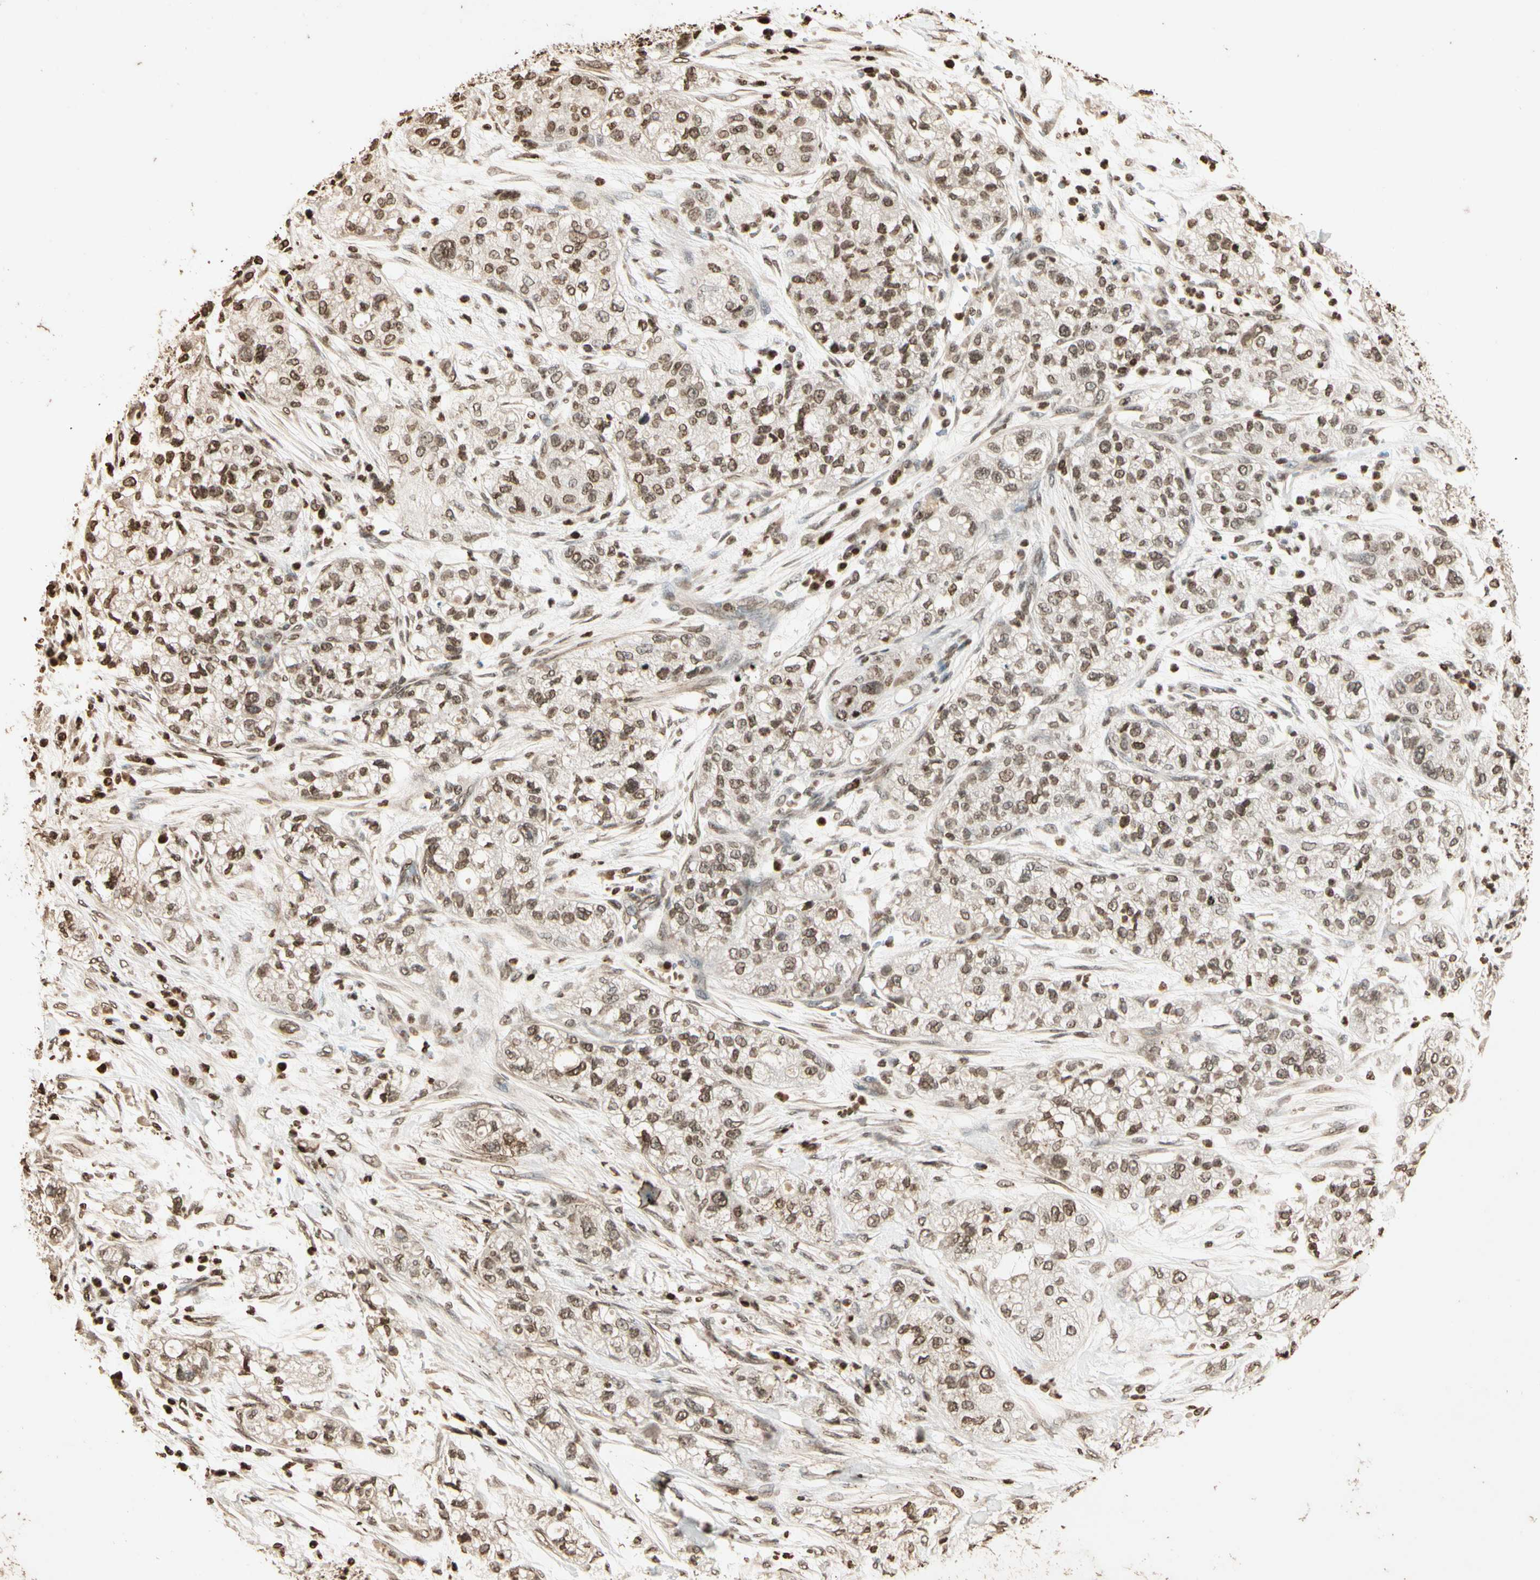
{"staining": {"intensity": "moderate", "quantity": "25%-75%", "location": "nuclear"}, "tissue": "pancreatic cancer", "cell_type": "Tumor cells", "image_type": "cancer", "snomed": [{"axis": "morphology", "description": "Adenocarcinoma, NOS"}, {"axis": "topography", "description": "Pancreas"}], "caption": "Protein staining of pancreatic adenocarcinoma tissue reveals moderate nuclear staining in about 25%-75% of tumor cells.", "gene": "TOP1", "patient": {"sex": "female", "age": 78}}